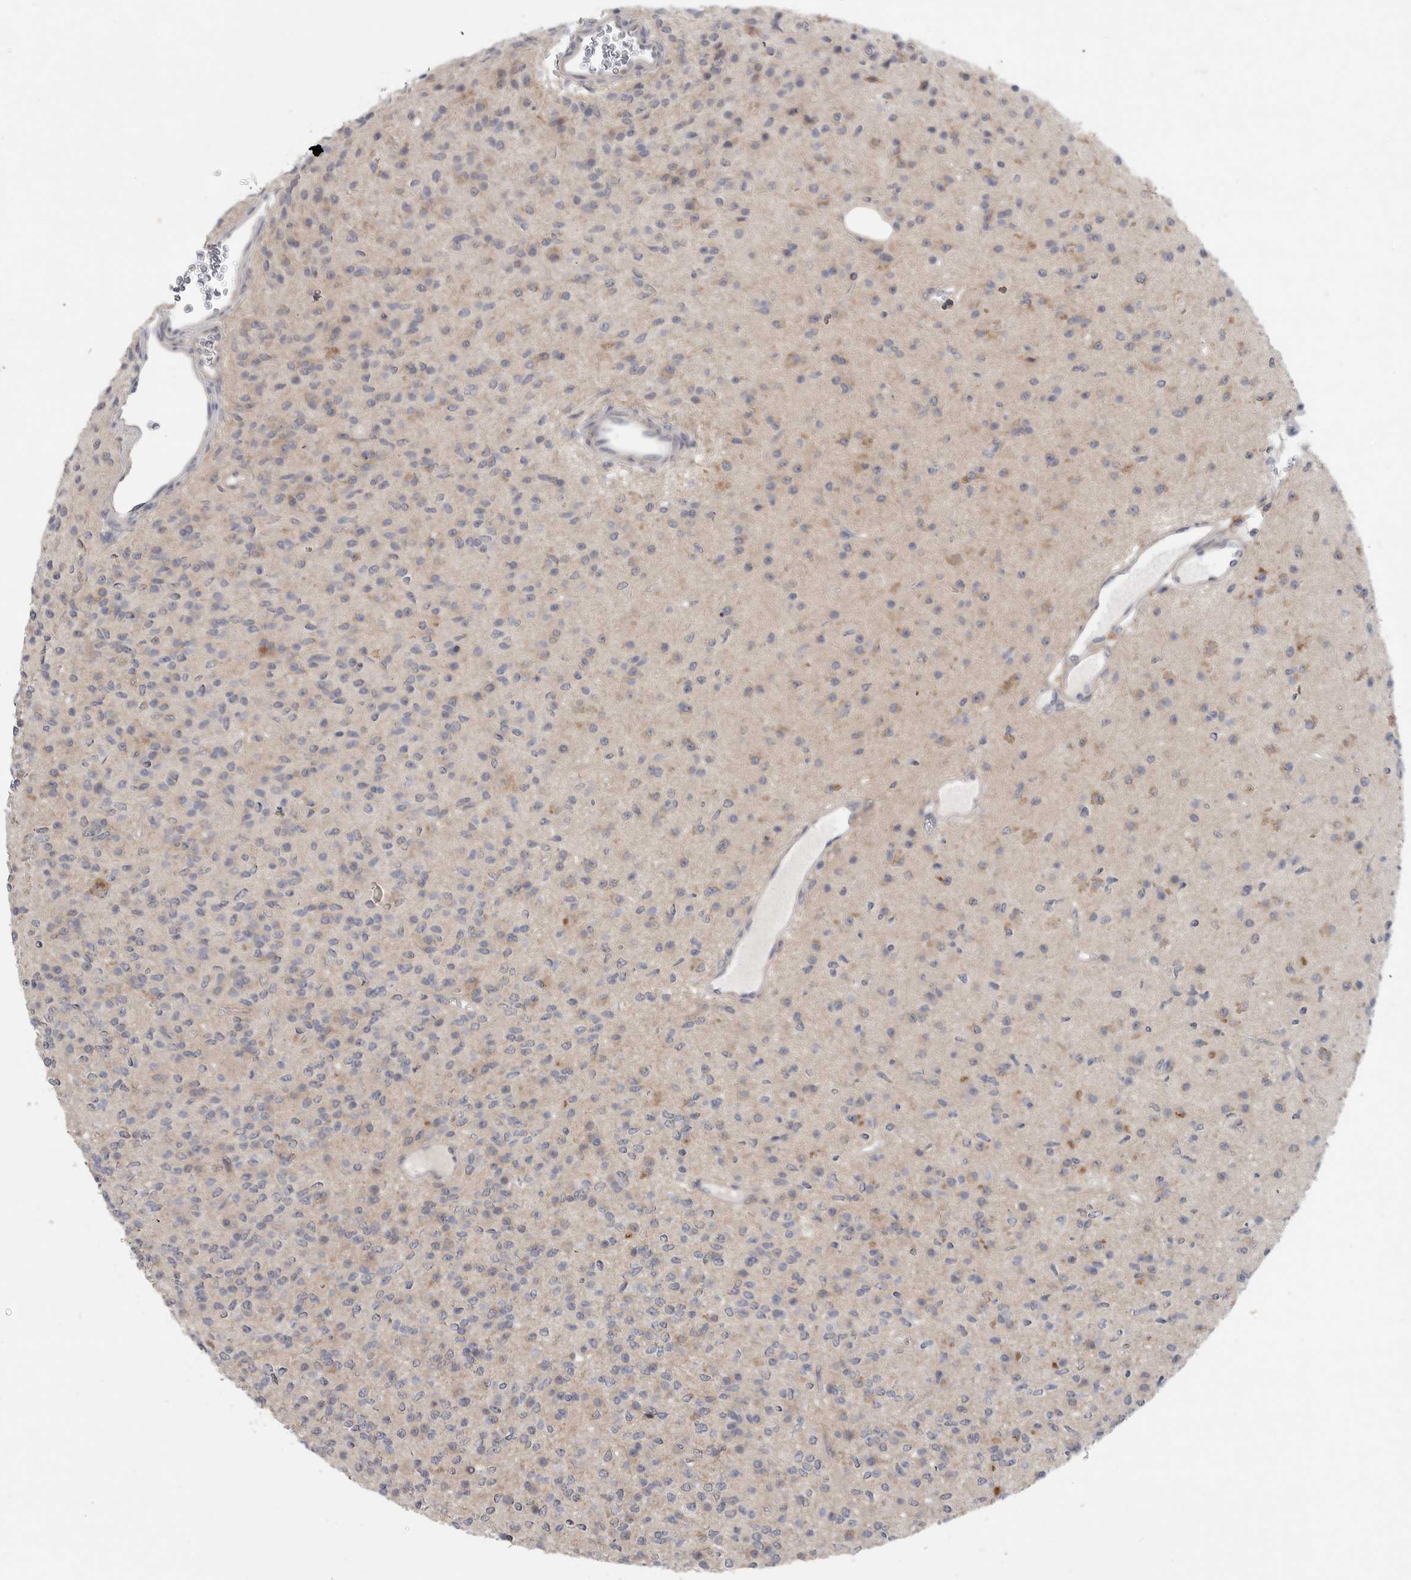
{"staining": {"intensity": "weak", "quantity": "<25%", "location": "cytoplasmic/membranous"}, "tissue": "glioma", "cell_type": "Tumor cells", "image_type": "cancer", "snomed": [{"axis": "morphology", "description": "Glioma, malignant, High grade"}, {"axis": "topography", "description": "Brain"}], "caption": "DAB immunohistochemical staining of glioma exhibits no significant expression in tumor cells. The staining was performed using DAB (3,3'-diaminobenzidine) to visualize the protein expression in brown, while the nuclei were stained in blue with hematoxylin (Magnification: 20x).", "gene": "FBXO43", "patient": {"sex": "male", "age": 34}}